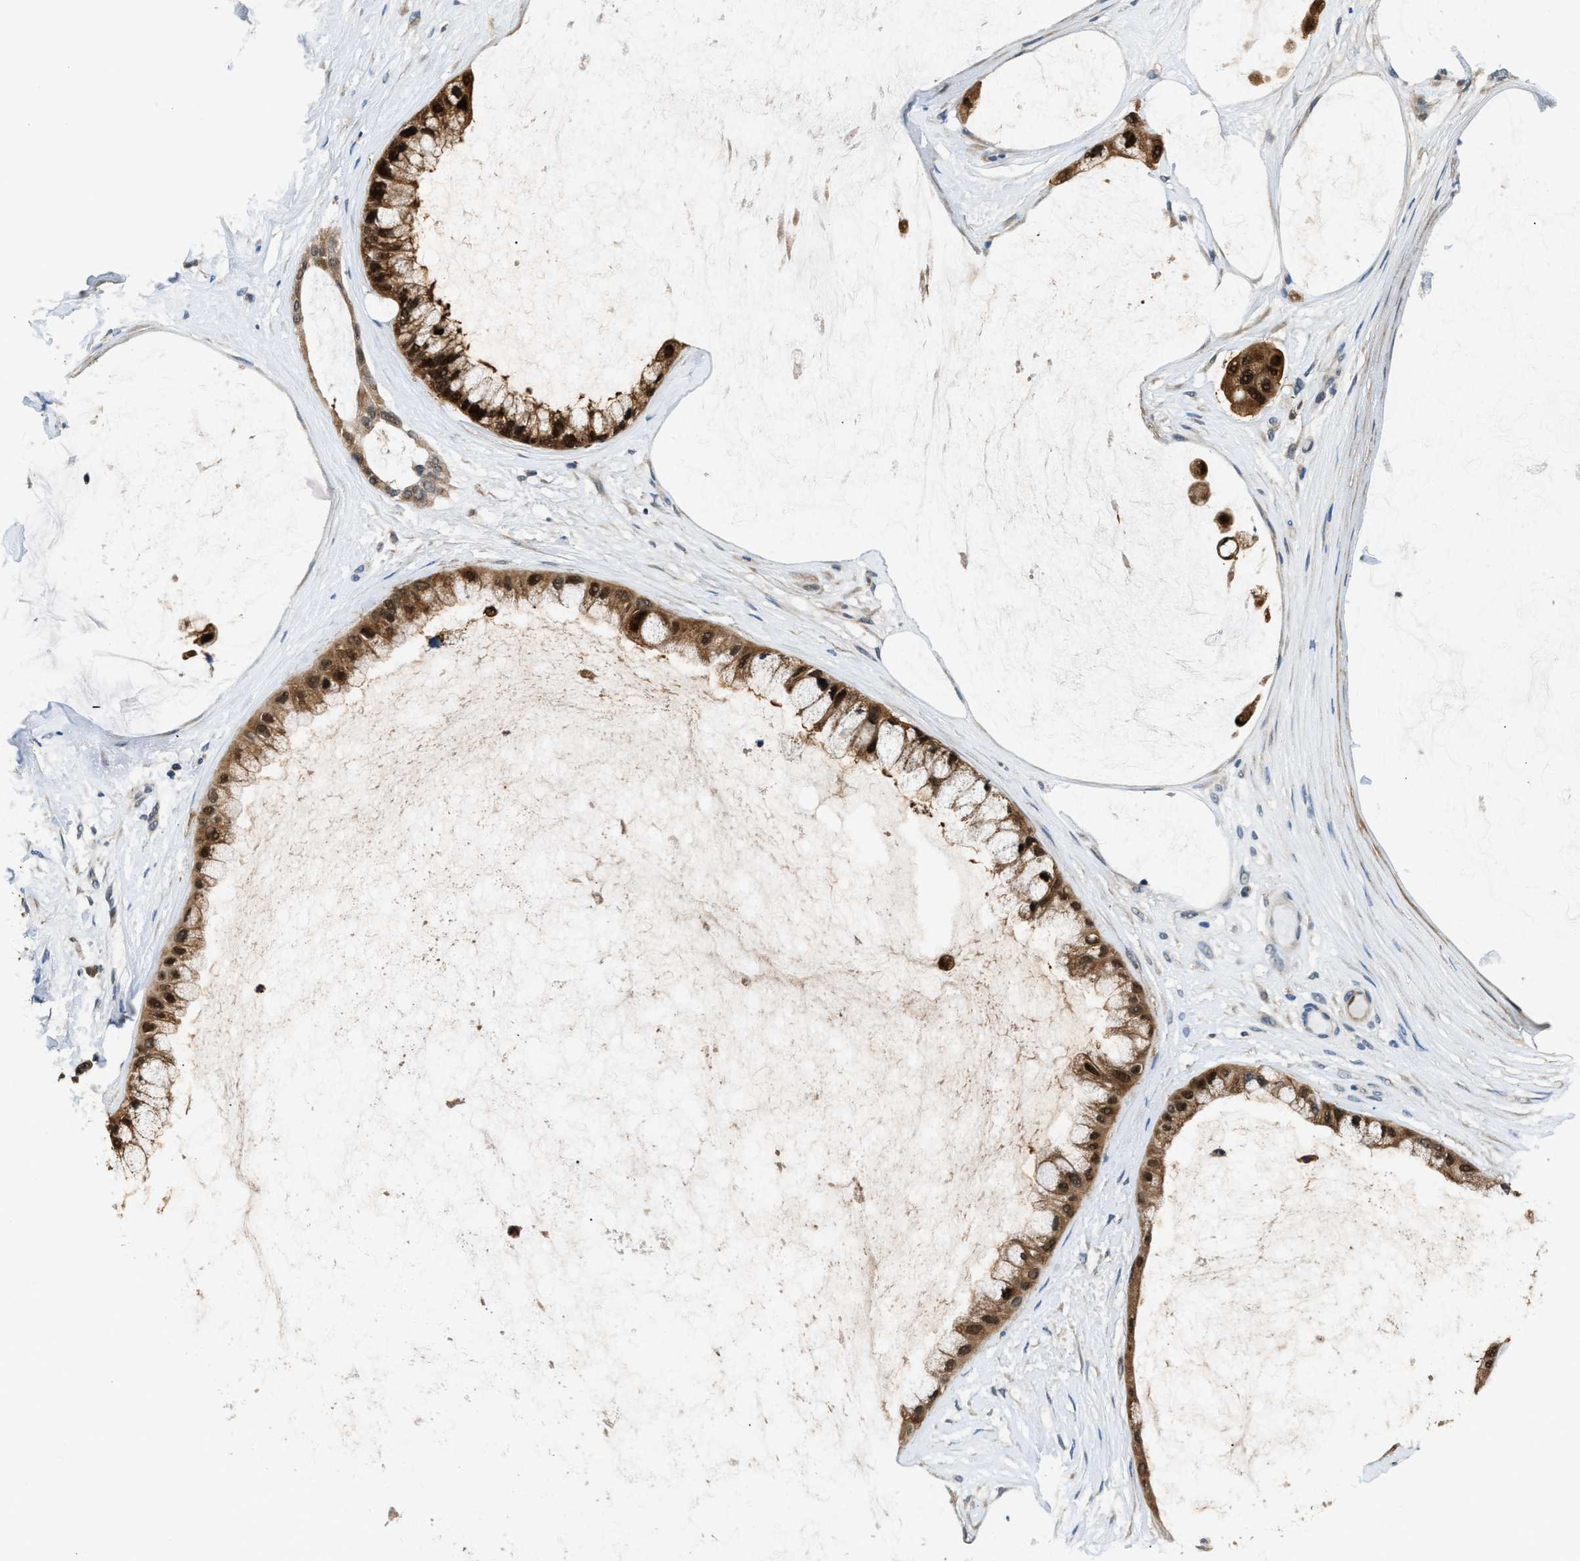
{"staining": {"intensity": "strong", "quantity": ">75%", "location": "cytoplasmic/membranous,nuclear"}, "tissue": "ovarian cancer", "cell_type": "Tumor cells", "image_type": "cancer", "snomed": [{"axis": "morphology", "description": "Cystadenocarcinoma, mucinous, NOS"}, {"axis": "topography", "description": "Ovary"}], "caption": "There is high levels of strong cytoplasmic/membranous and nuclear staining in tumor cells of ovarian cancer, as demonstrated by immunohistochemical staining (brown color).", "gene": "PPA1", "patient": {"sex": "female", "age": 39}}